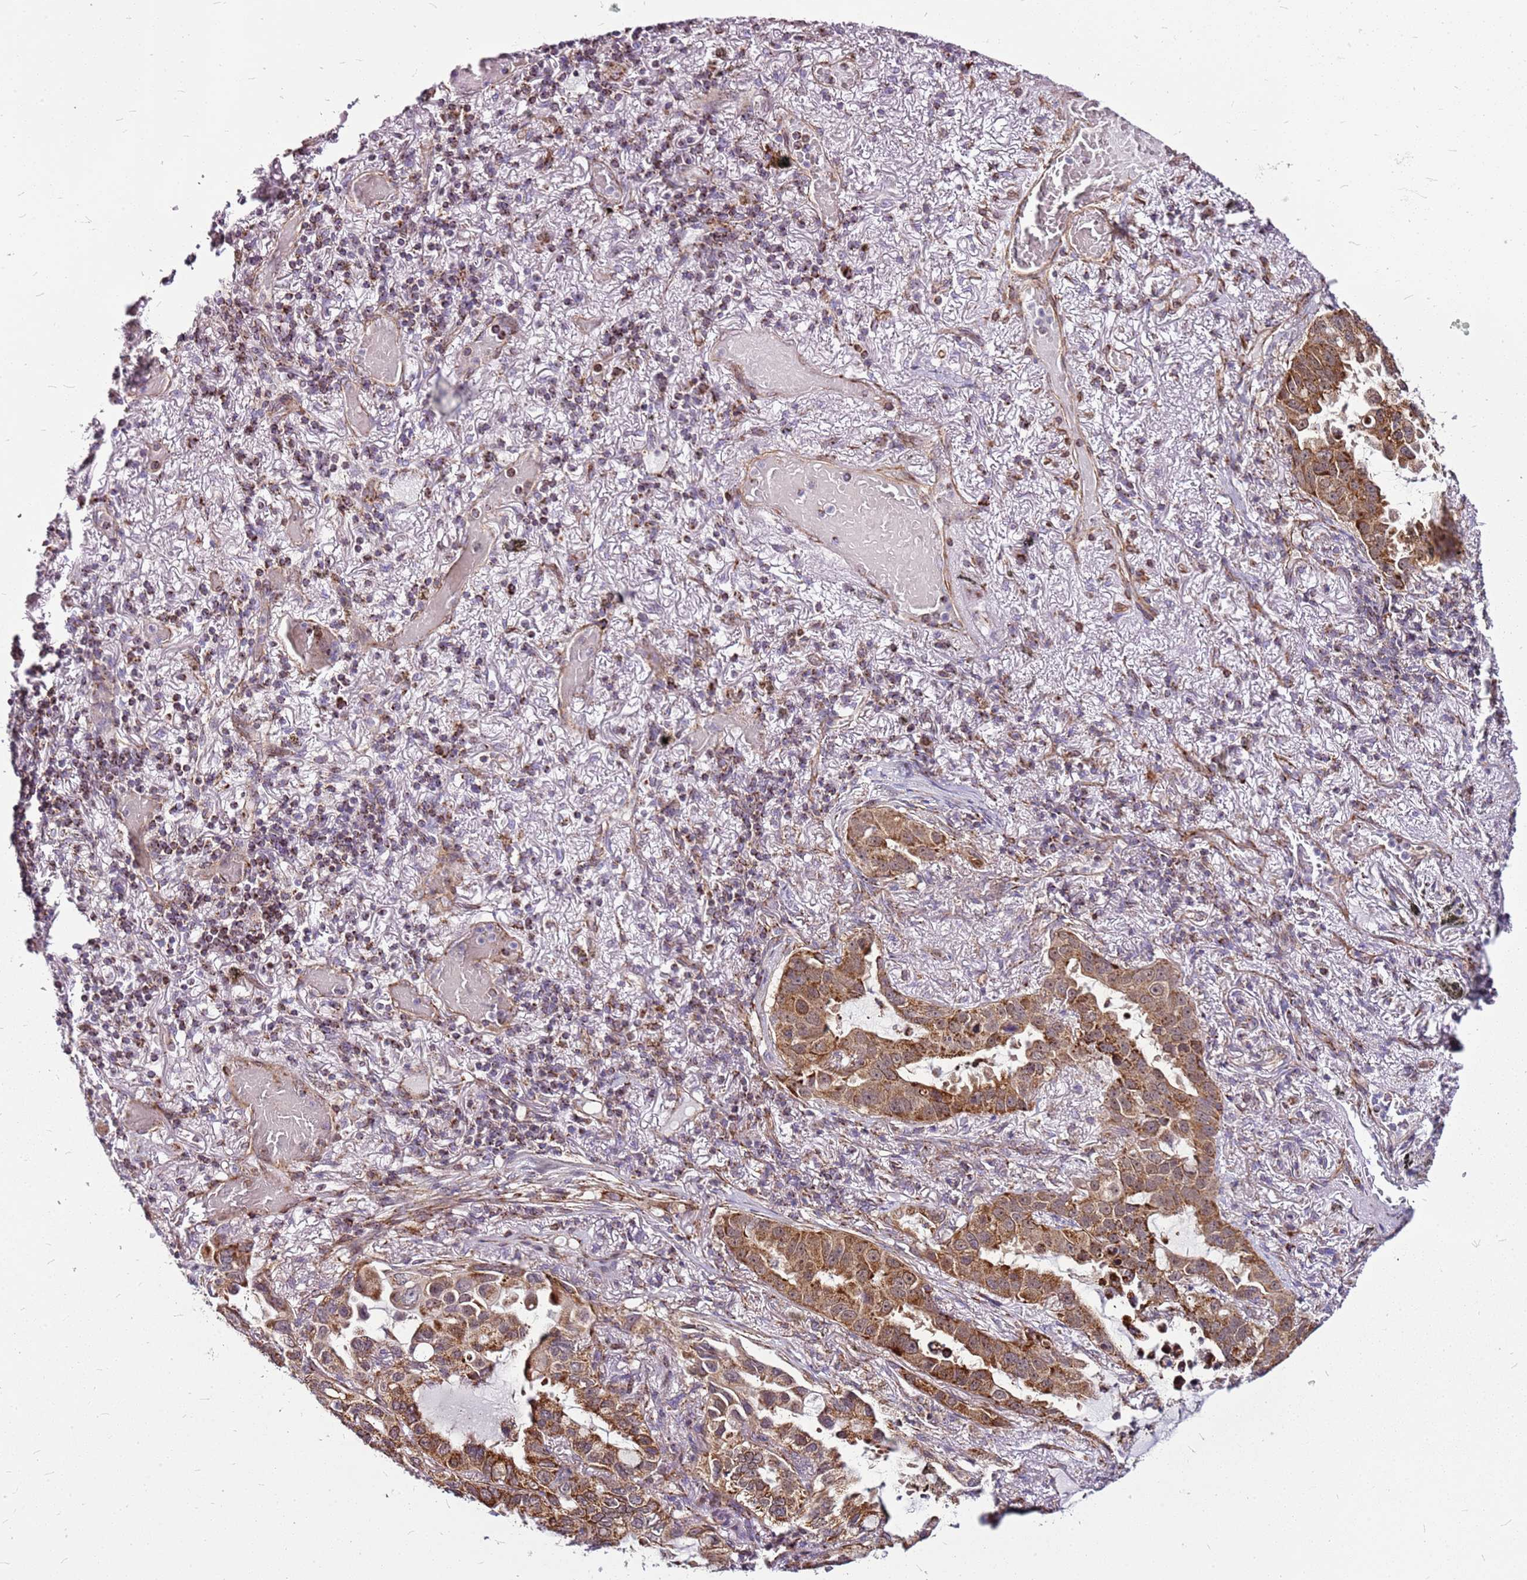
{"staining": {"intensity": "moderate", "quantity": "25%-75%", "location": "cytoplasmic/membranous"}, "tissue": "lung cancer", "cell_type": "Tumor cells", "image_type": "cancer", "snomed": [{"axis": "morphology", "description": "Adenocarcinoma, NOS"}, {"axis": "topography", "description": "Lung"}], "caption": "The micrograph displays staining of lung cancer, revealing moderate cytoplasmic/membranous protein staining (brown color) within tumor cells.", "gene": "OR51T1", "patient": {"sex": "male", "age": 64}}